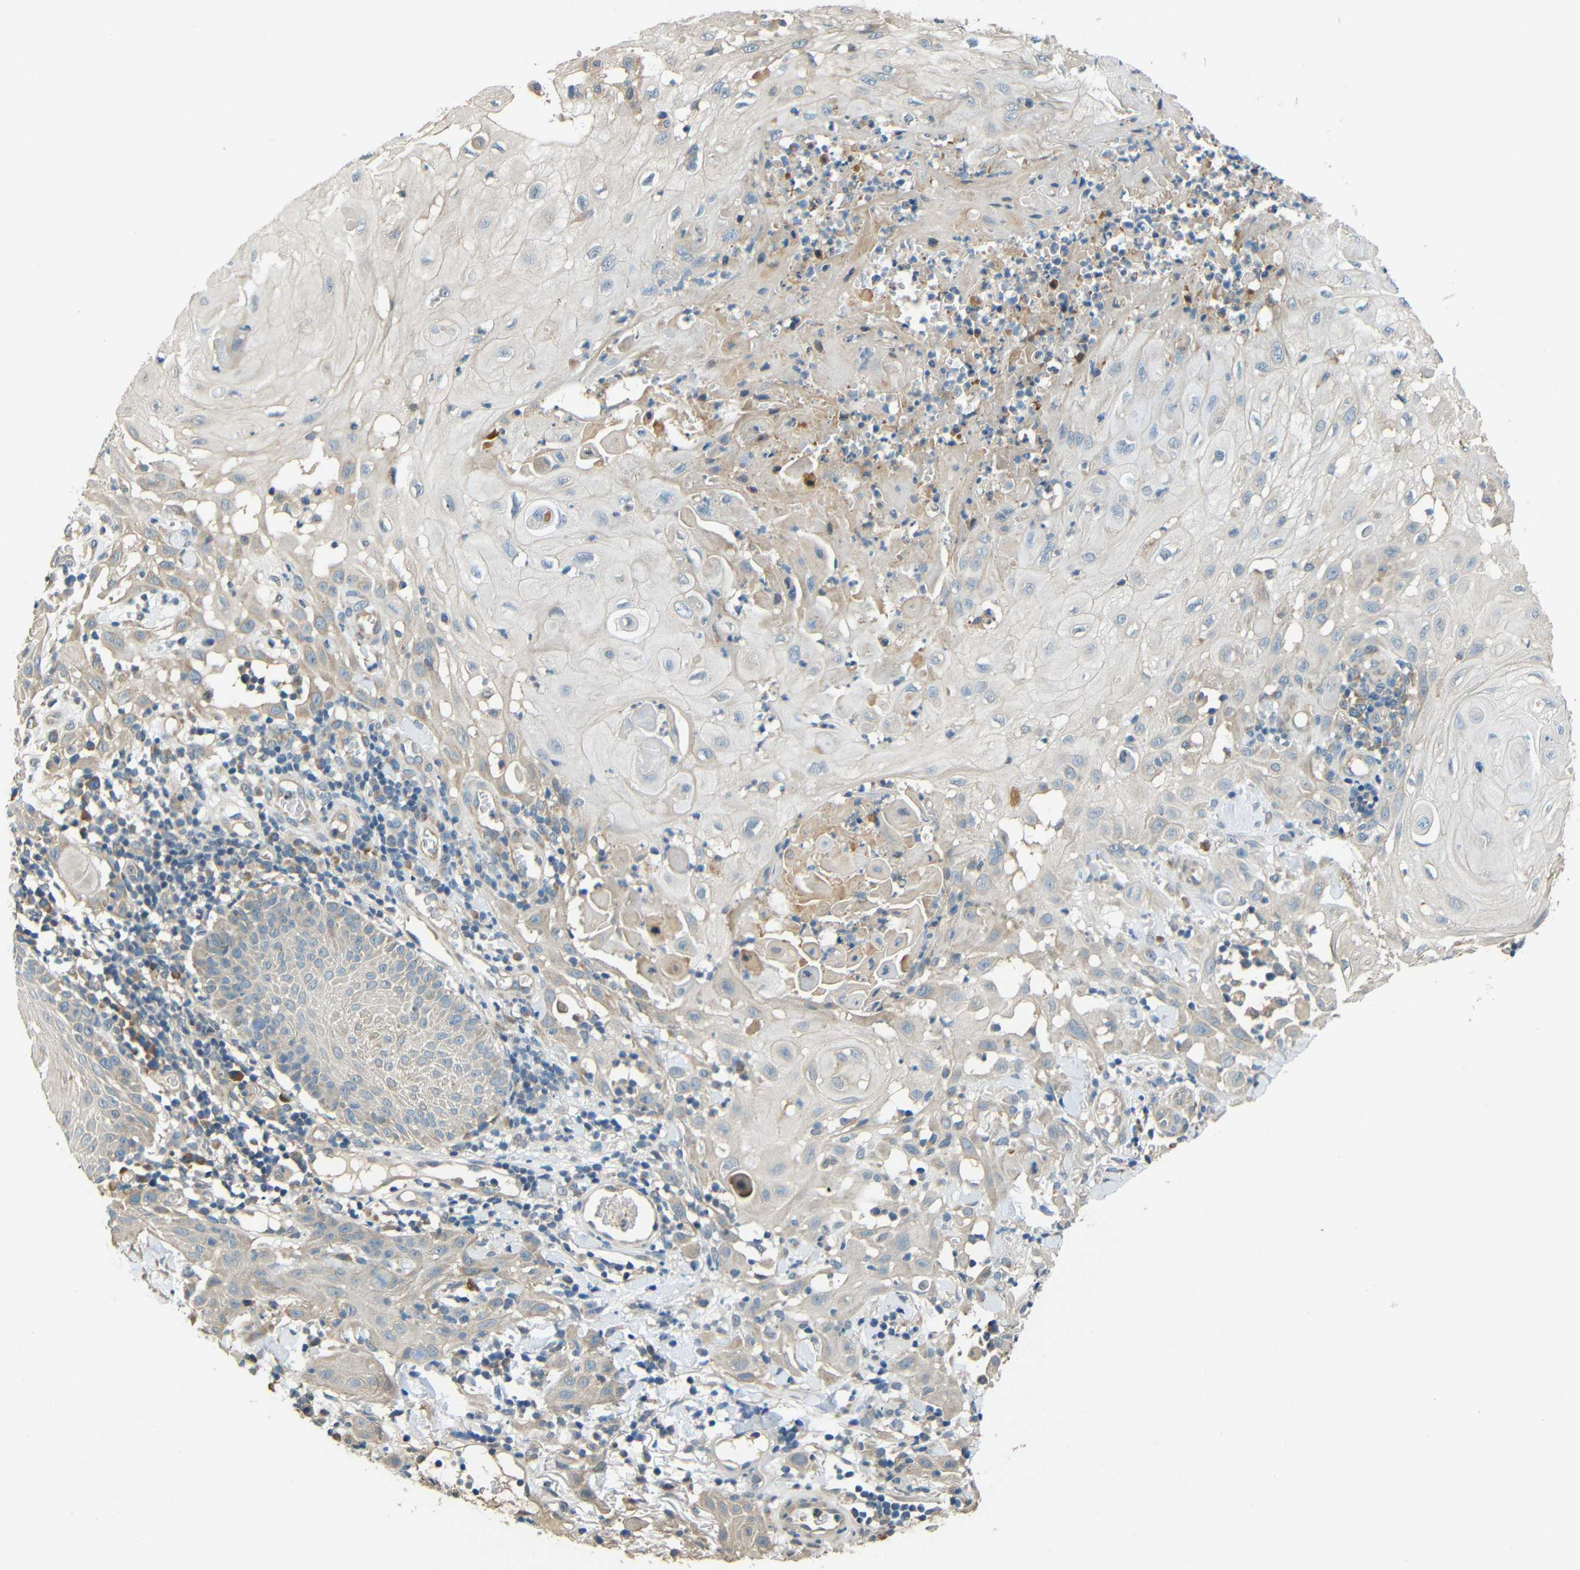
{"staining": {"intensity": "negative", "quantity": "none", "location": "none"}, "tissue": "skin cancer", "cell_type": "Tumor cells", "image_type": "cancer", "snomed": [{"axis": "morphology", "description": "Squamous cell carcinoma, NOS"}, {"axis": "topography", "description": "Skin"}], "caption": "A histopathology image of skin squamous cell carcinoma stained for a protein demonstrates no brown staining in tumor cells. (DAB (3,3'-diaminobenzidine) IHC, high magnification).", "gene": "FNDC3A", "patient": {"sex": "male", "age": 24}}